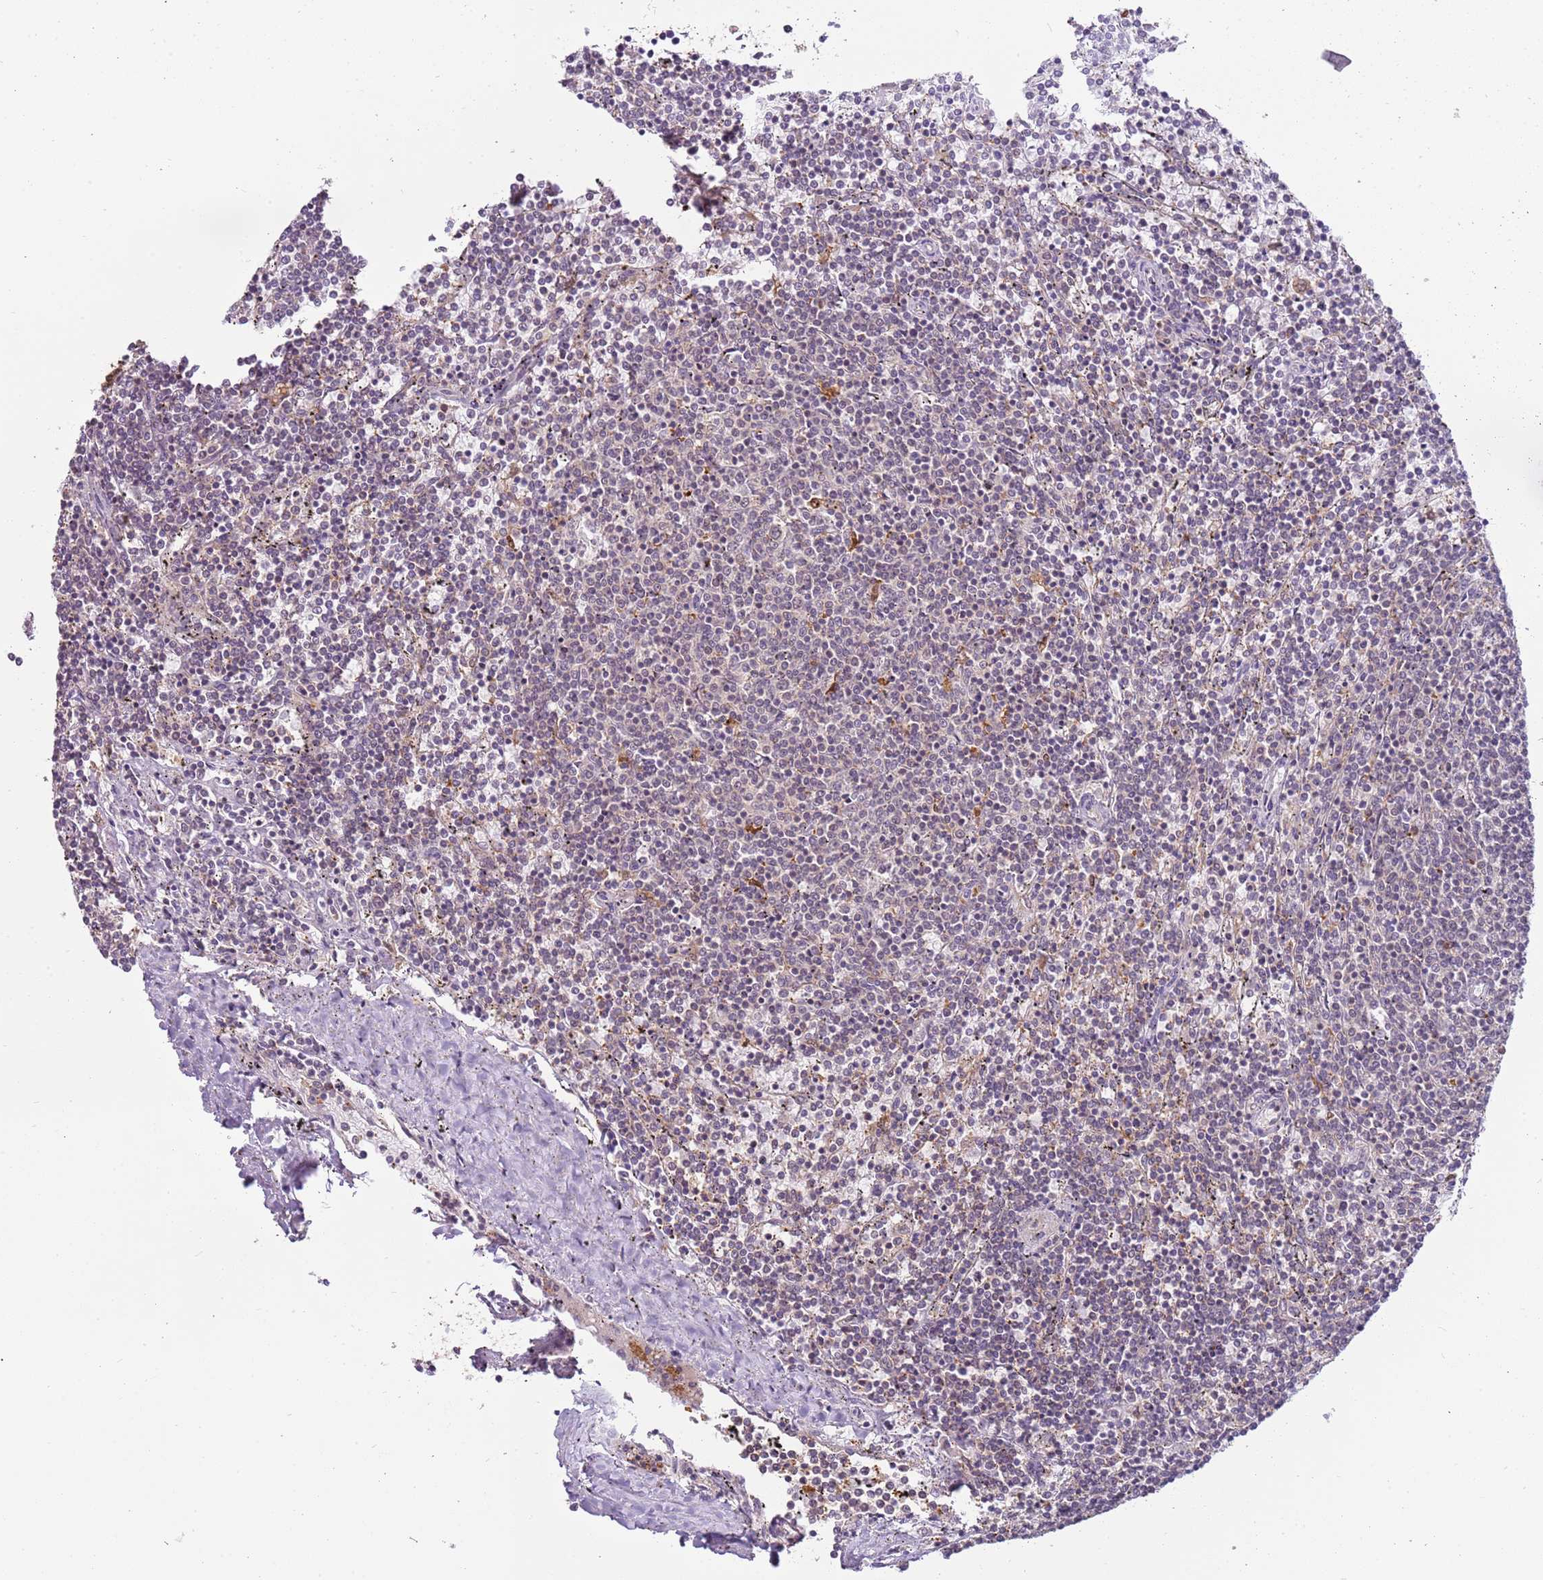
{"staining": {"intensity": "negative", "quantity": "none", "location": "none"}, "tissue": "lymphoma", "cell_type": "Tumor cells", "image_type": "cancer", "snomed": [{"axis": "morphology", "description": "Malignant lymphoma, non-Hodgkin's type, Low grade"}, {"axis": "topography", "description": "Spleen"}], "caption": "An IHC image of malignant lymphoma, non-Hodgkin's type (low-grade) is shown. There is no staining in tumor cells of malignant lymphoma, non-Hodgkin's type (low-grade).", "gene": "CAPN7", "patient": {"sex": "female", "age": 50}}